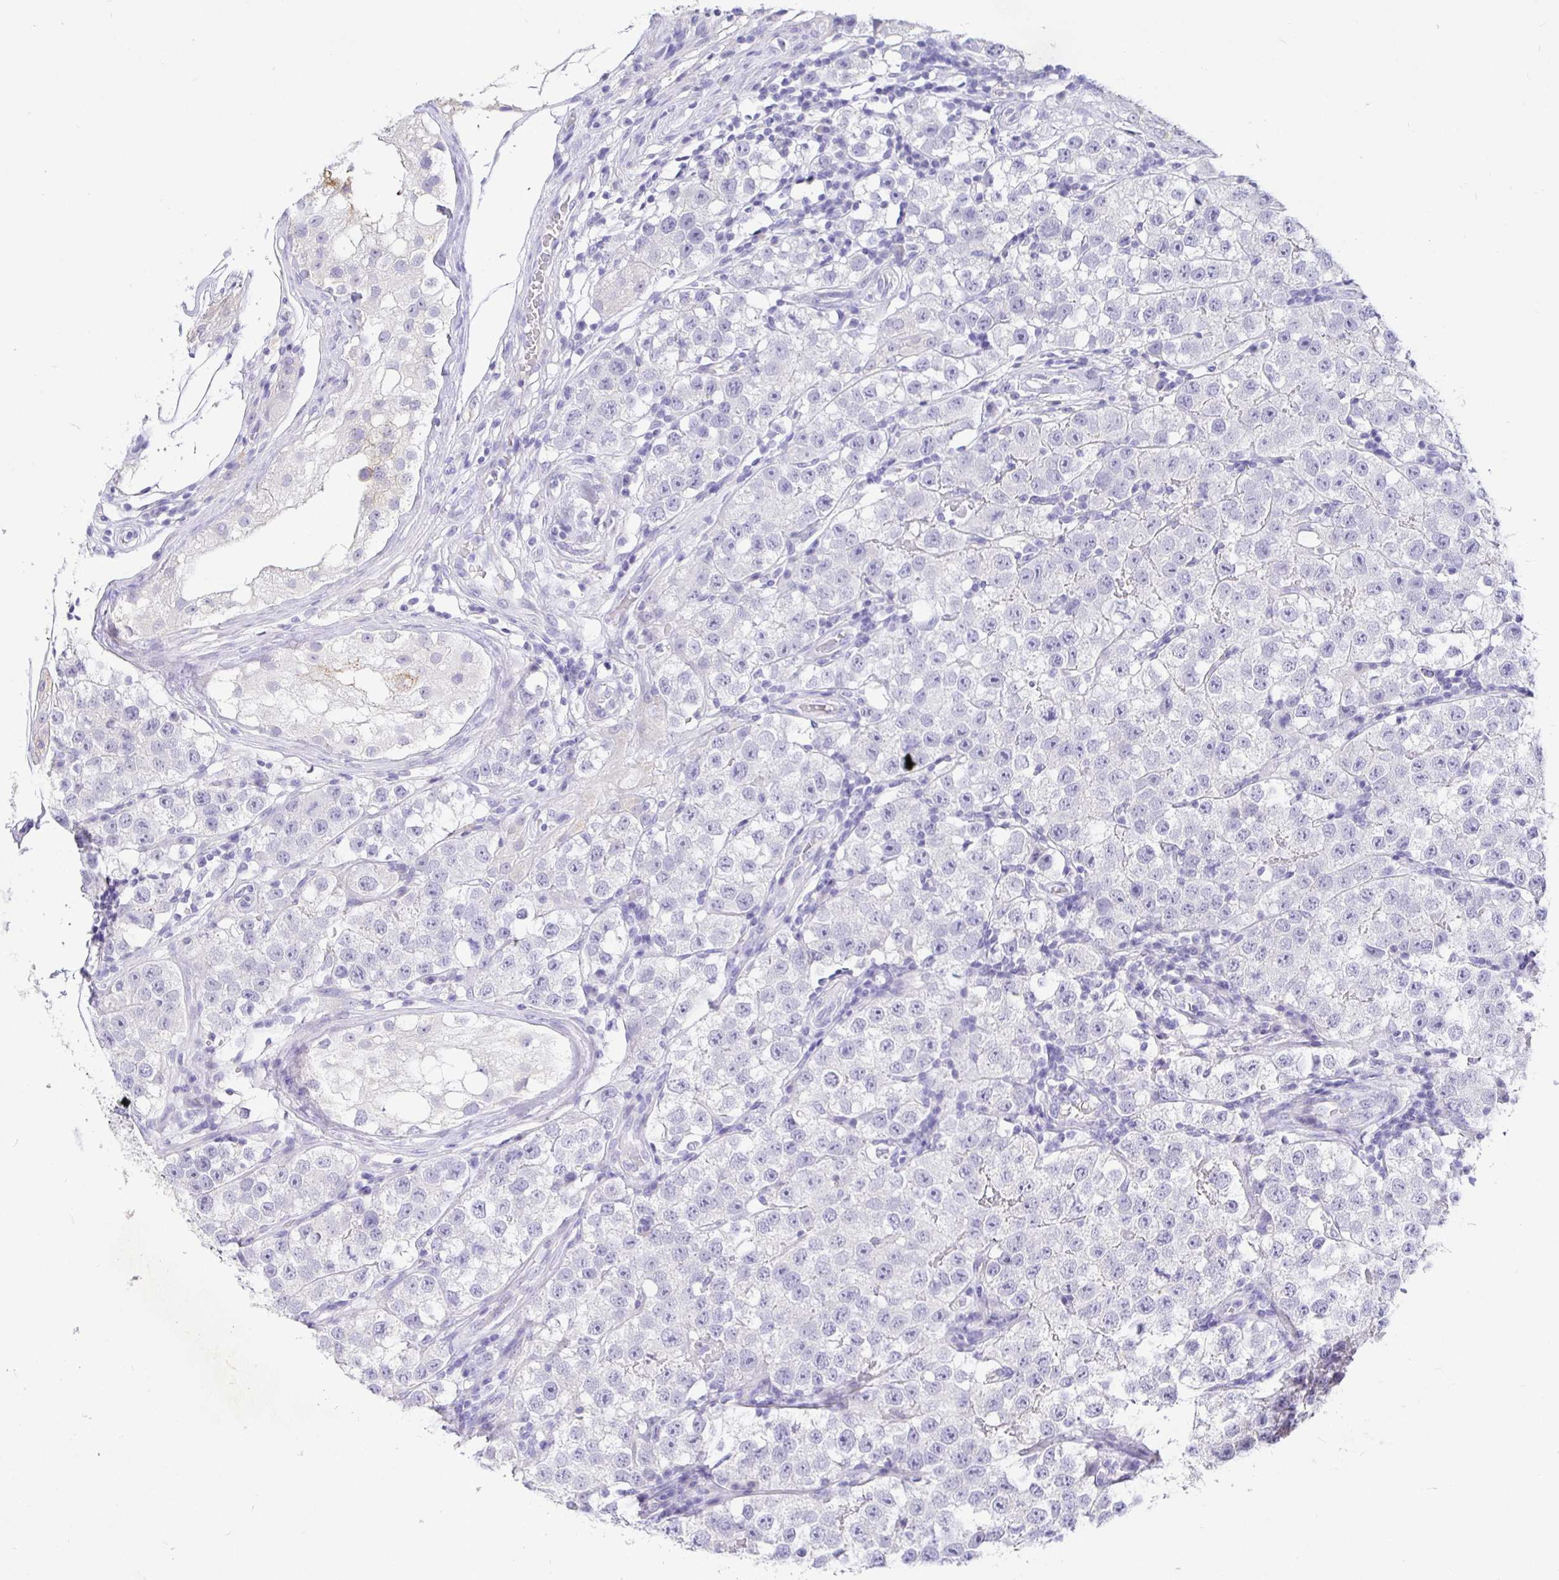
{"staining": {"intensity": "negative", "quantity": "none", "location": "none"}, "tissue": "testis cancer", "cell_type": "Tumor cells", "image_type": "cancer", "snomed": [{"axis": "morphology", "description": "Seminoma, NOS"}, {"axis": "topography", "description": "Testis"}], "caption": "DAB (3,3'-diaminobenzidine) immunohistochemical staining of human testis cancer reveals no significant staining in tumor cells.", "gene": "TPTE", "patient": {"sex": "male", "age": 34}}